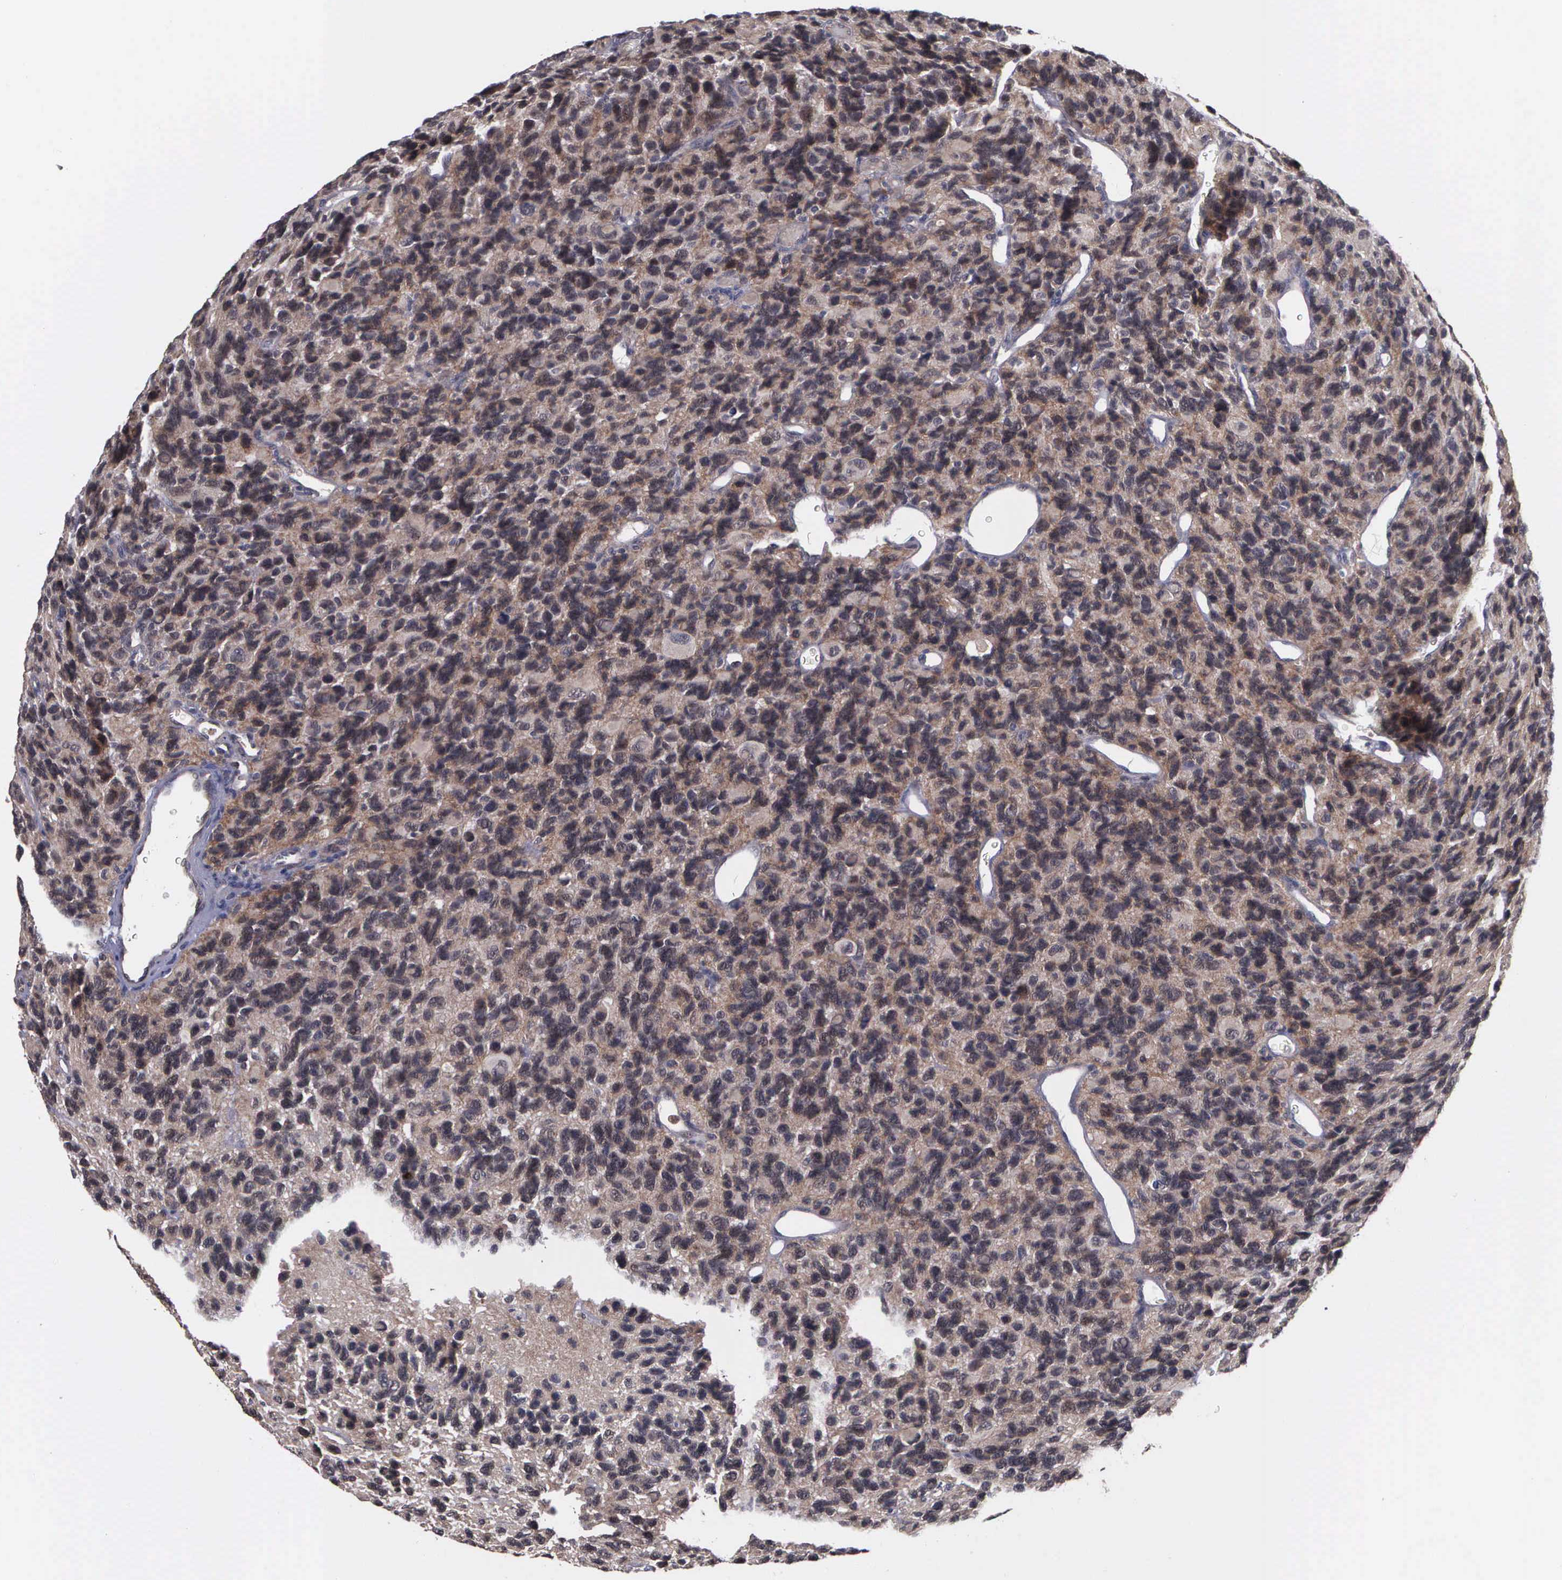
{"staining": {"intensity": "weak", "quantity": "25%-75%", "location": "cytoplasmic/membranous,nuclear"}, "tissue": "glioma", "cell_type": "Tumor cells", "image_type": "cancer", "snomed": [{"axis": "morphology", "description": "Glioma, malignant, High grade"}, {"axis": "topography", "description": "Brain"}], "caption": "A brown stain shows weak cytoplasmic/membranous and nuclear positivity of a protein in human glioma tumor cells.", "gene": "MAP3K9", "patient": {"sex": "male", "age": 77}}